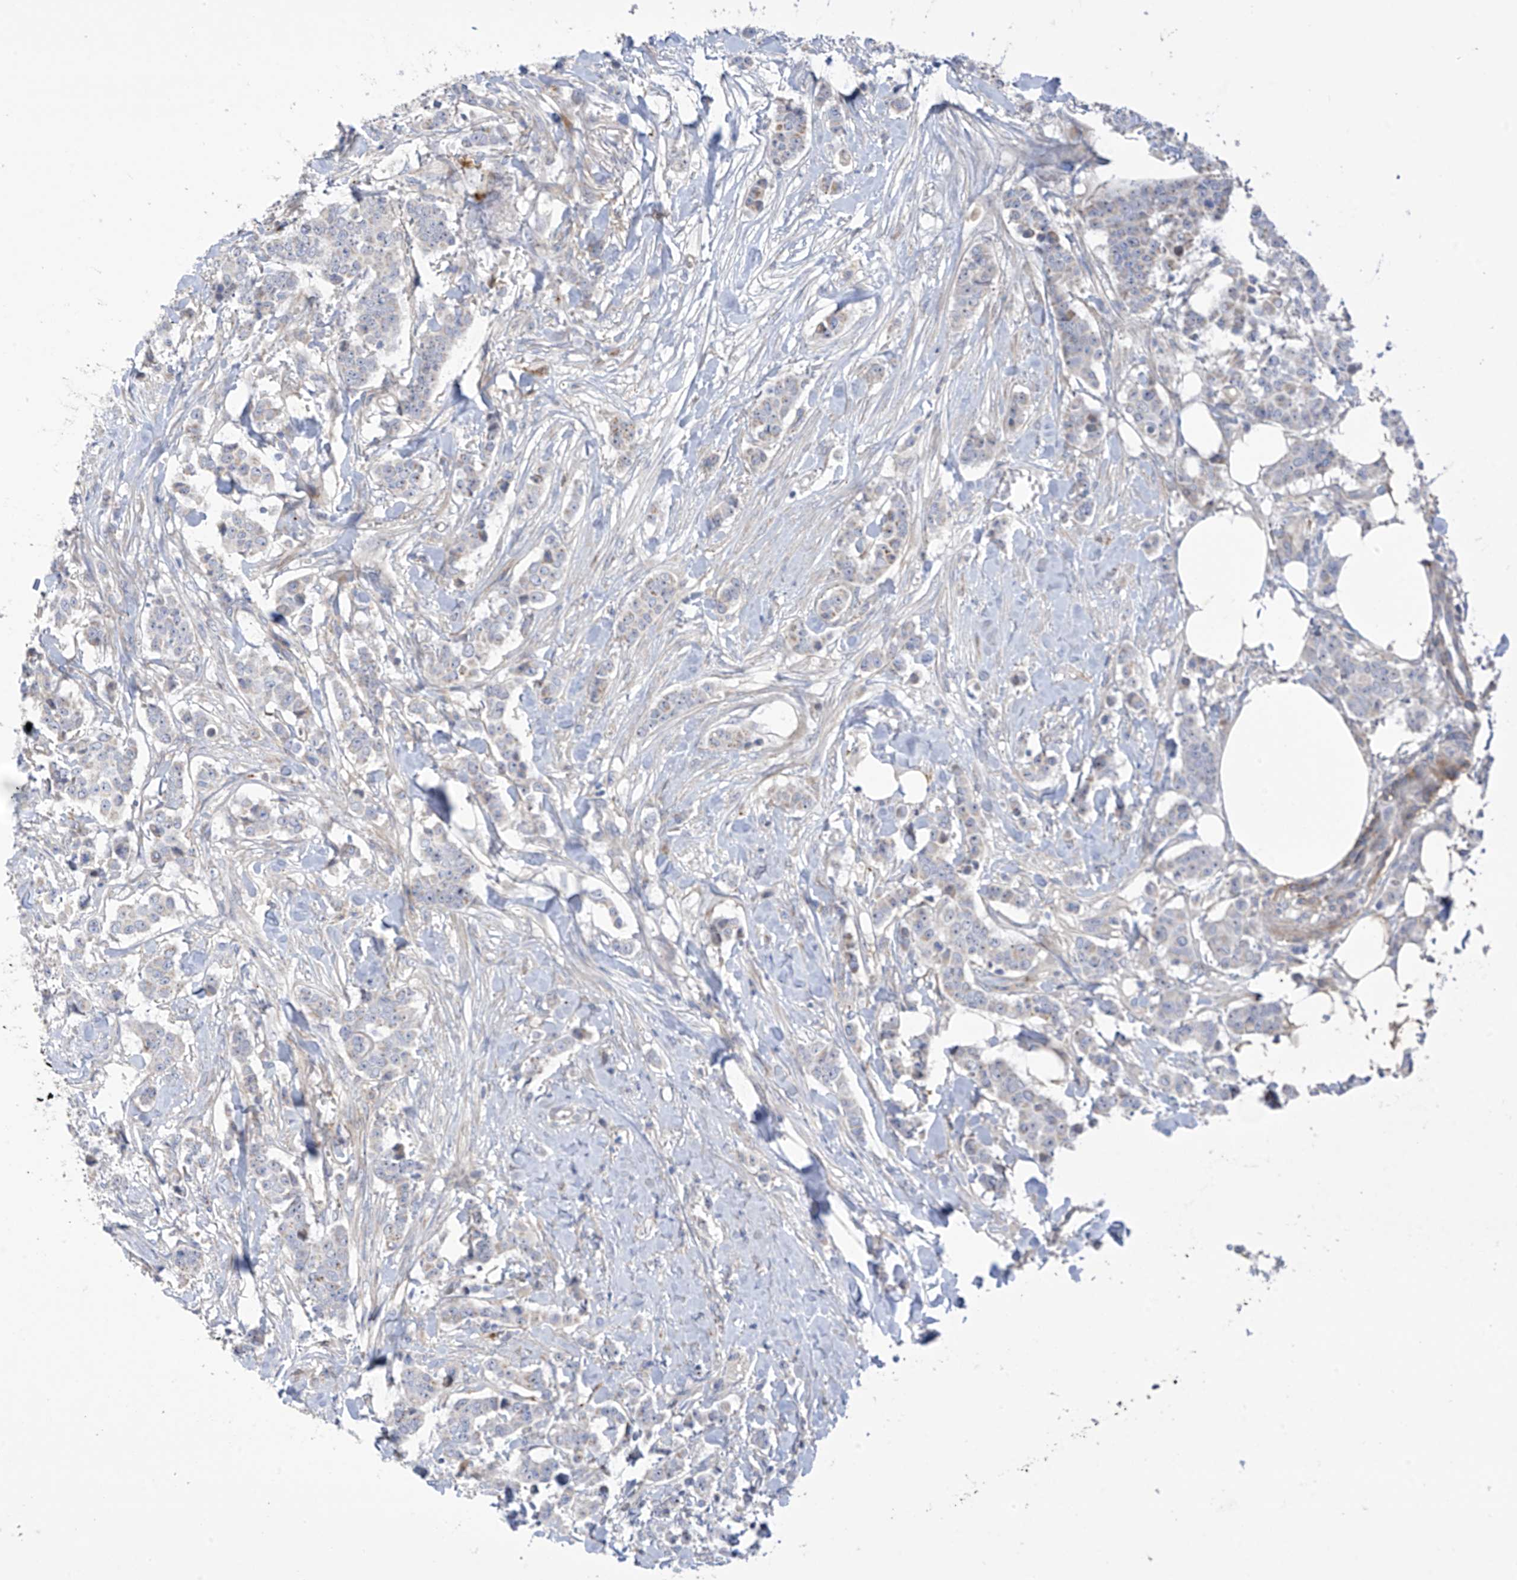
{"staining": {"intensity": "negative", "quantity": "none", "location": "none"}, "tissue": "breast cancer", "cell_type": "Tumor cells", "image_type": "cancer", "snomed": [{"axis": "morphology", "description": "Duct carcinoma"}, {"axis": "topography", "description": "Breast"}], "caption": "Tumor cells are negative for brown protein staining in breast cancer.", "gene": "ZNF641", "patient": {"sex": "female", "age": 40}}